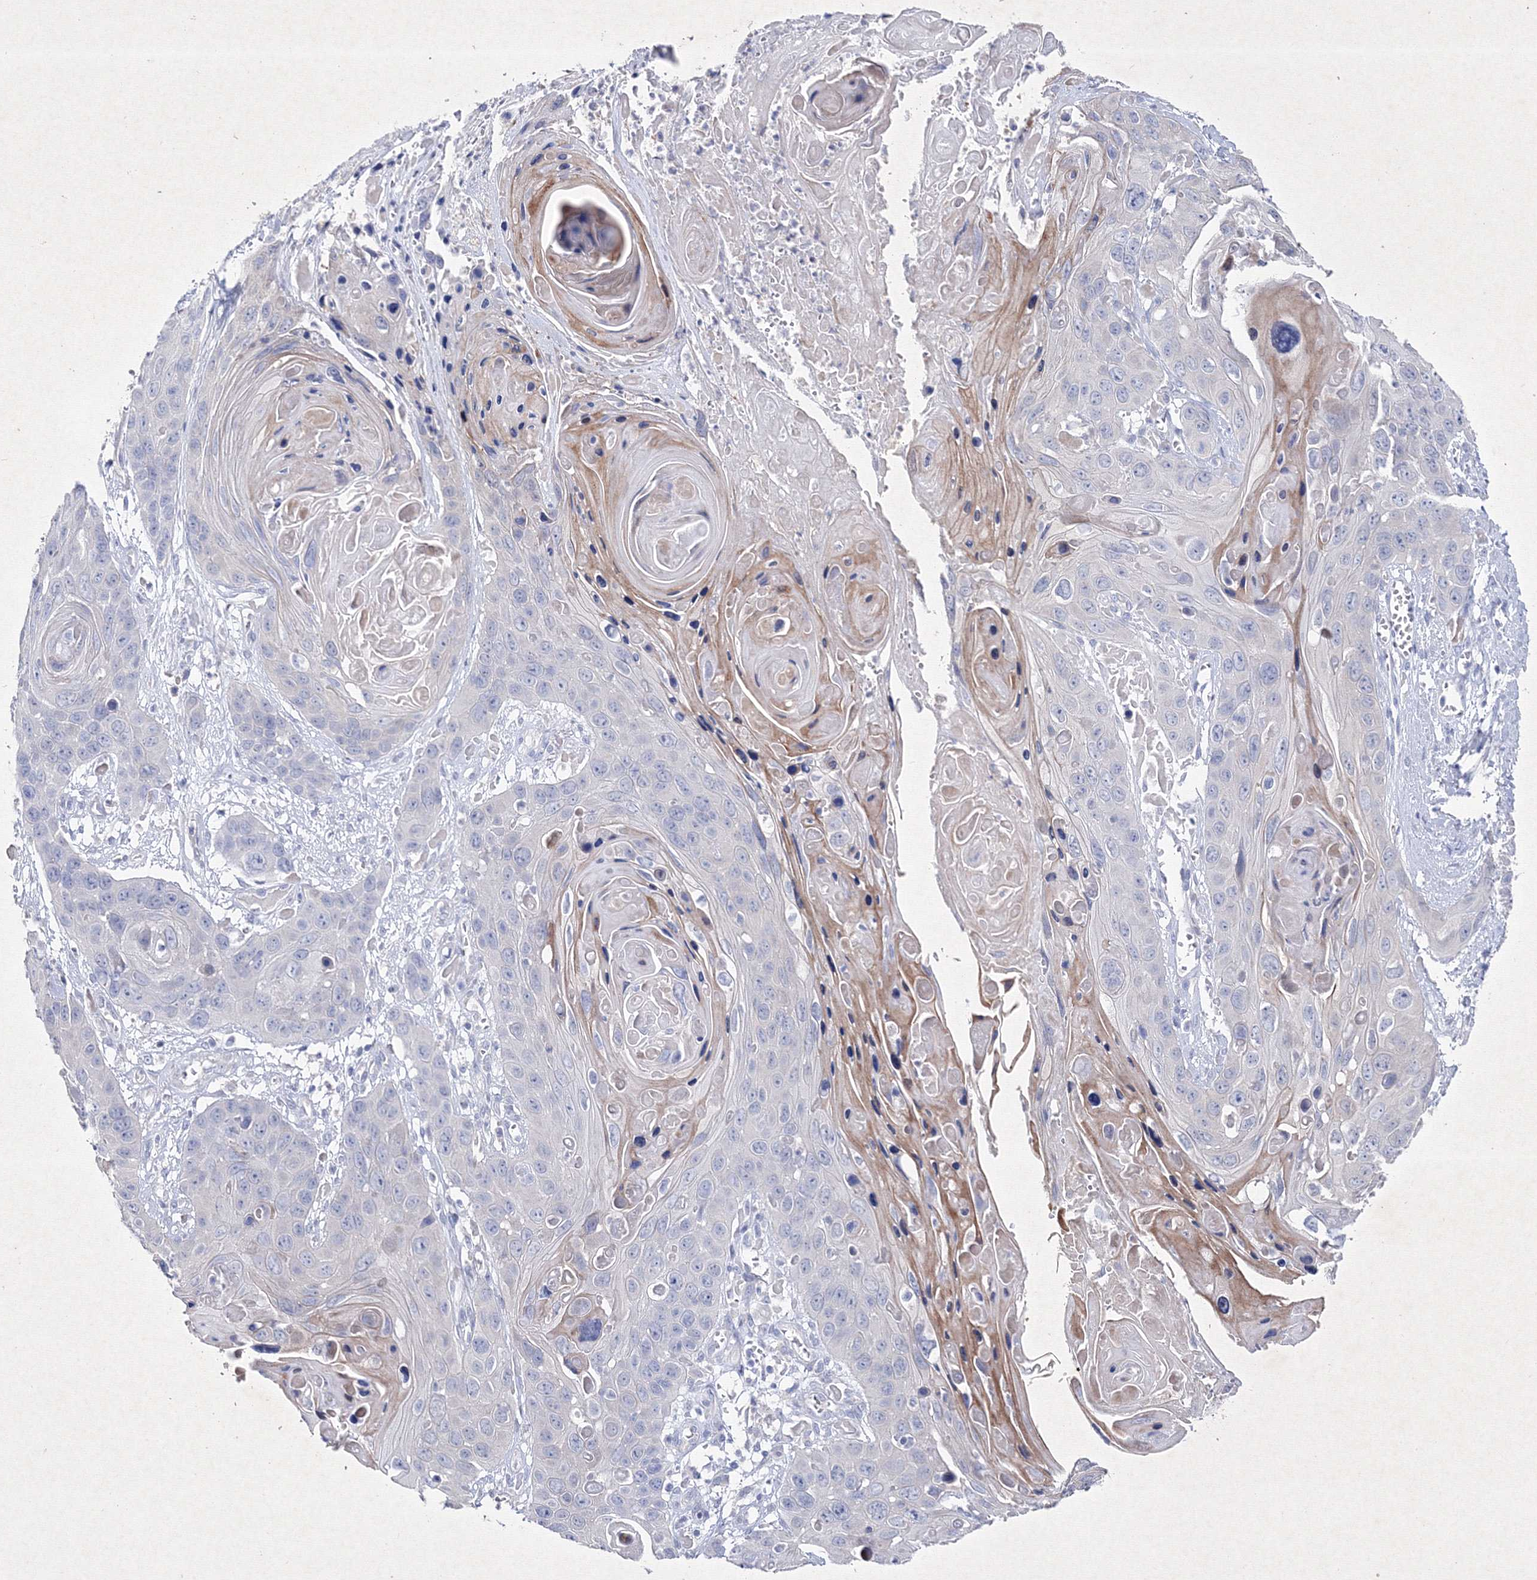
{"staining": {"intensity": "negative", "quantity": "none", "location": "none"}, "tissue": "skin cancer", "cell_type": "Tumor cells", "image_type": "cancer", "snomed": [{"axis": "morphology", "description": "Squamous cell carcinoma, NOS"}, {"axis": "topography", "description": "Skin"}], "caption": "Photomicrograph shows no protein positivity in tumor cells of skin squamous cell carcinoma tissue.", "gene": "SMIM29", "patient": {"sex": "male", "age": 55}}